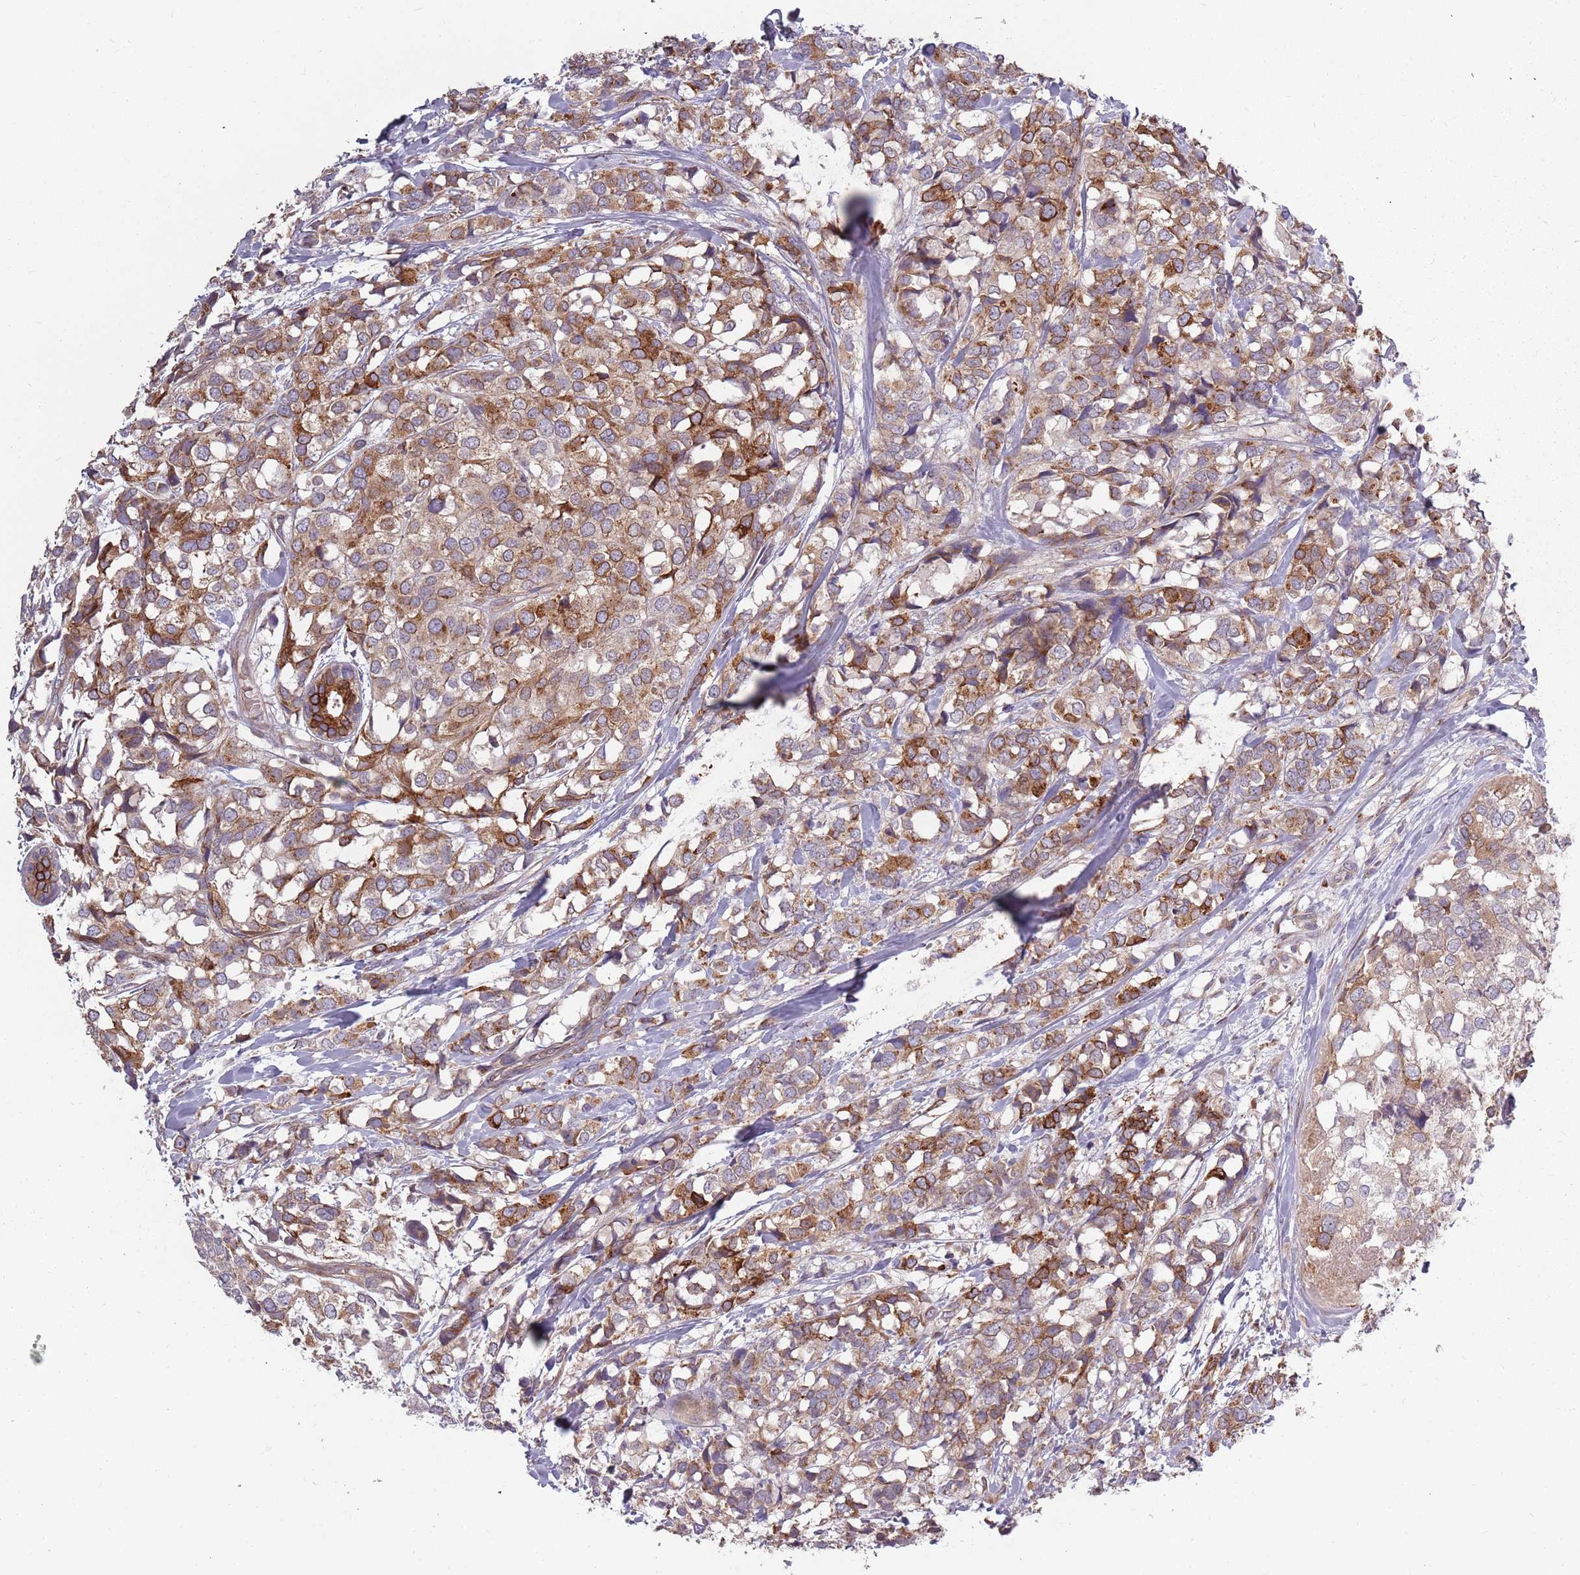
{"staining": {"intensity": "moderate", "quantity": ">75%", "location": "cytoplasmic/membranous"}, "tissue": "breast cancer", "cell_type": "Tumor cells", "image_type": "cancer", "snomed": [{"axis": "morphology", "description": "Lobular carcinoma"}, {"axis": "topography", "description": "Breast"}], "caption": "Breast cancer stained with immunohistochemistry exhibits moderate cytoplasmic/membranous staining in about >75% of tumor cells.", "gene": "PLD6", "patient": {"sex": "female", "age": 59}}